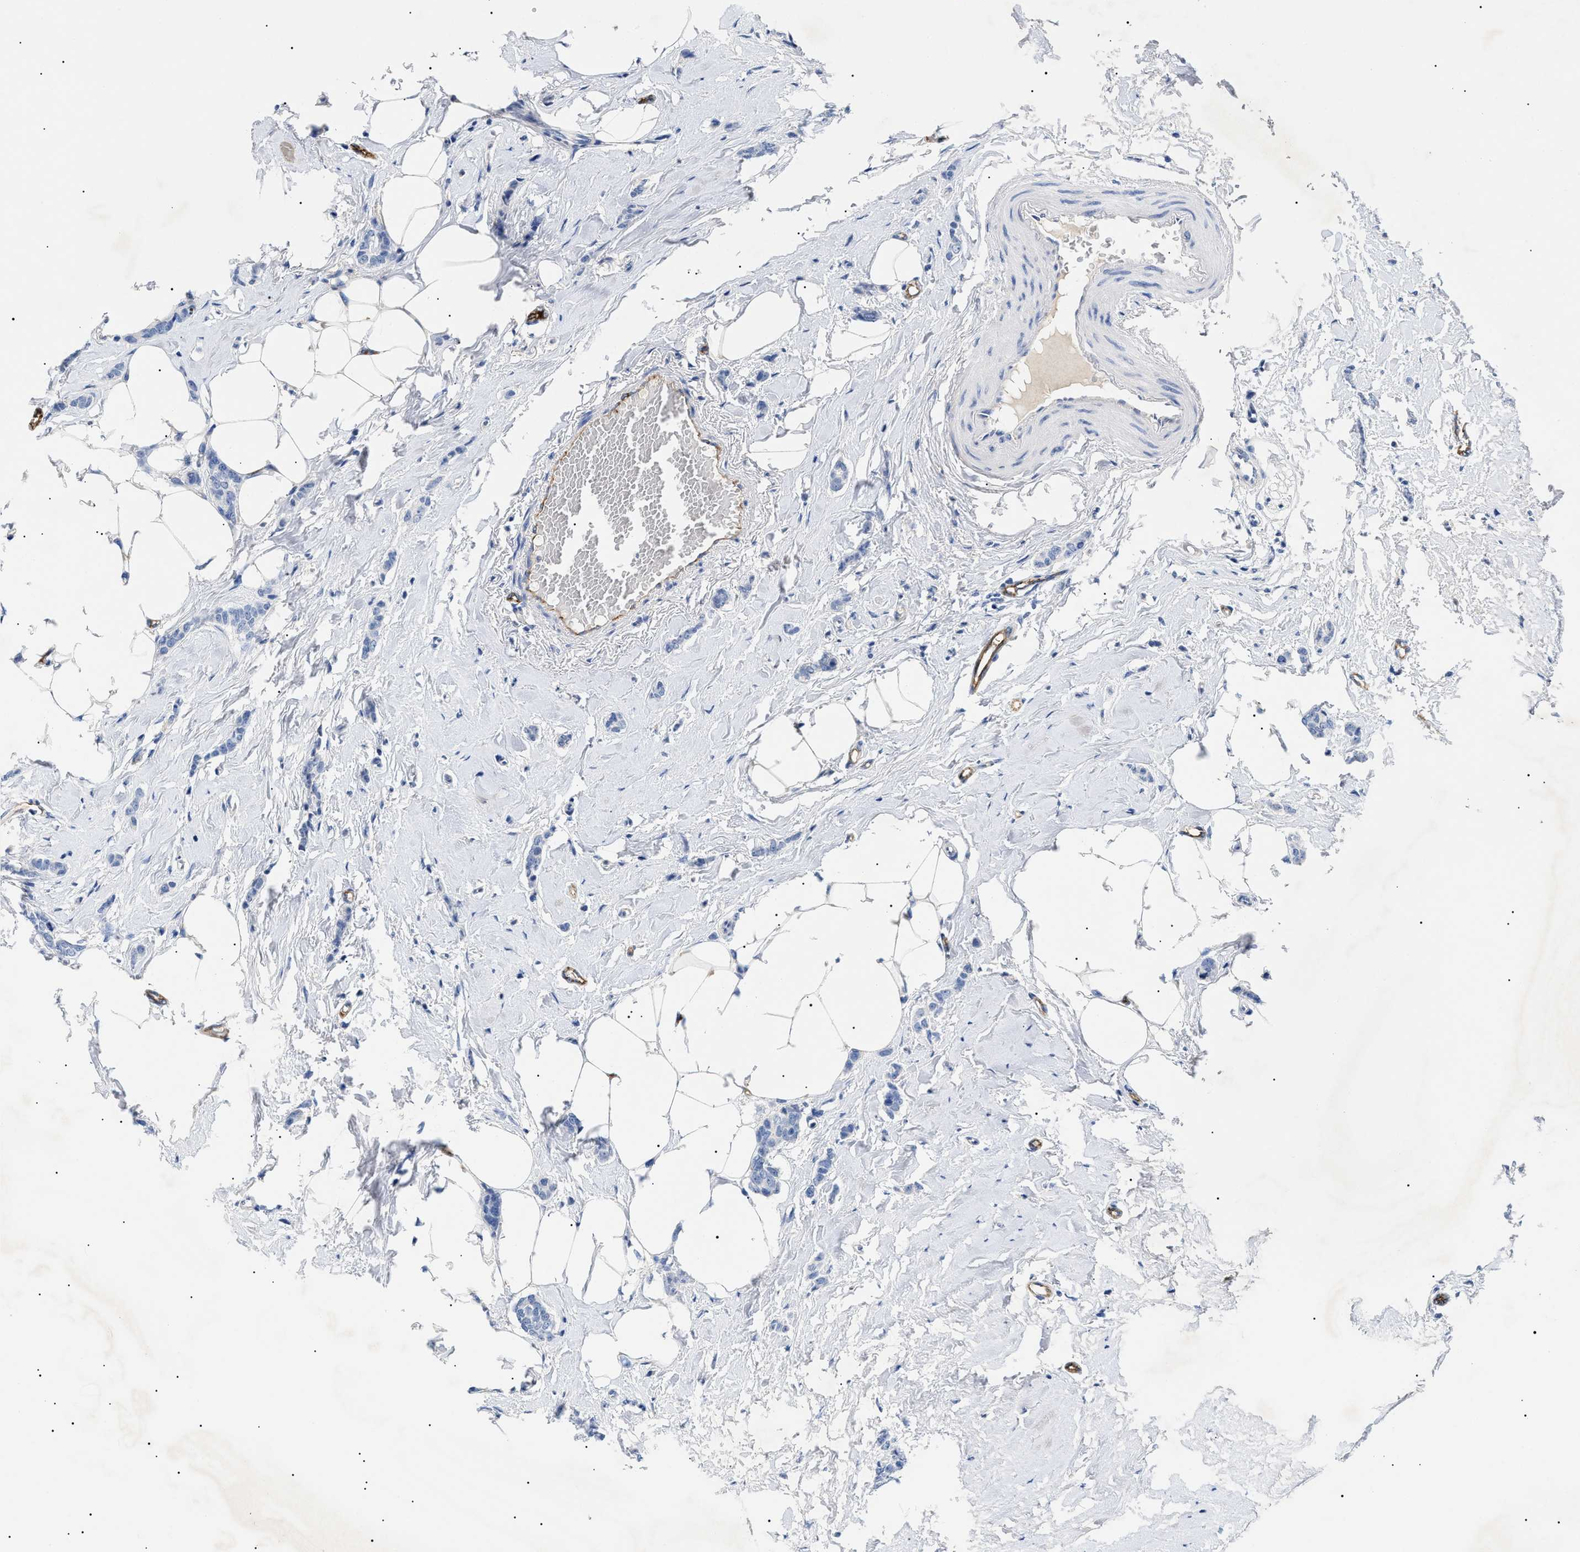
{"staining": {"intensity": "negative", "quantity": "none", "location": "none"}, "tissue": "breast cancer", "cell_type": "Tumor cells", "image_type": "cancer", "snomed": [{"axis": "morphology", "description": "Lobular carcinoma"}, {"axis": "topography", "description": "Skin"}, {"axis": "topography", "description": "Breast"}], "caption": "Immunohistochemical staining of breast cancer (lobular carcinoma) shows no significant expression in tumor cells.", "gene": "ACKR1", "patient": {"sex": "female", "age": 46}}